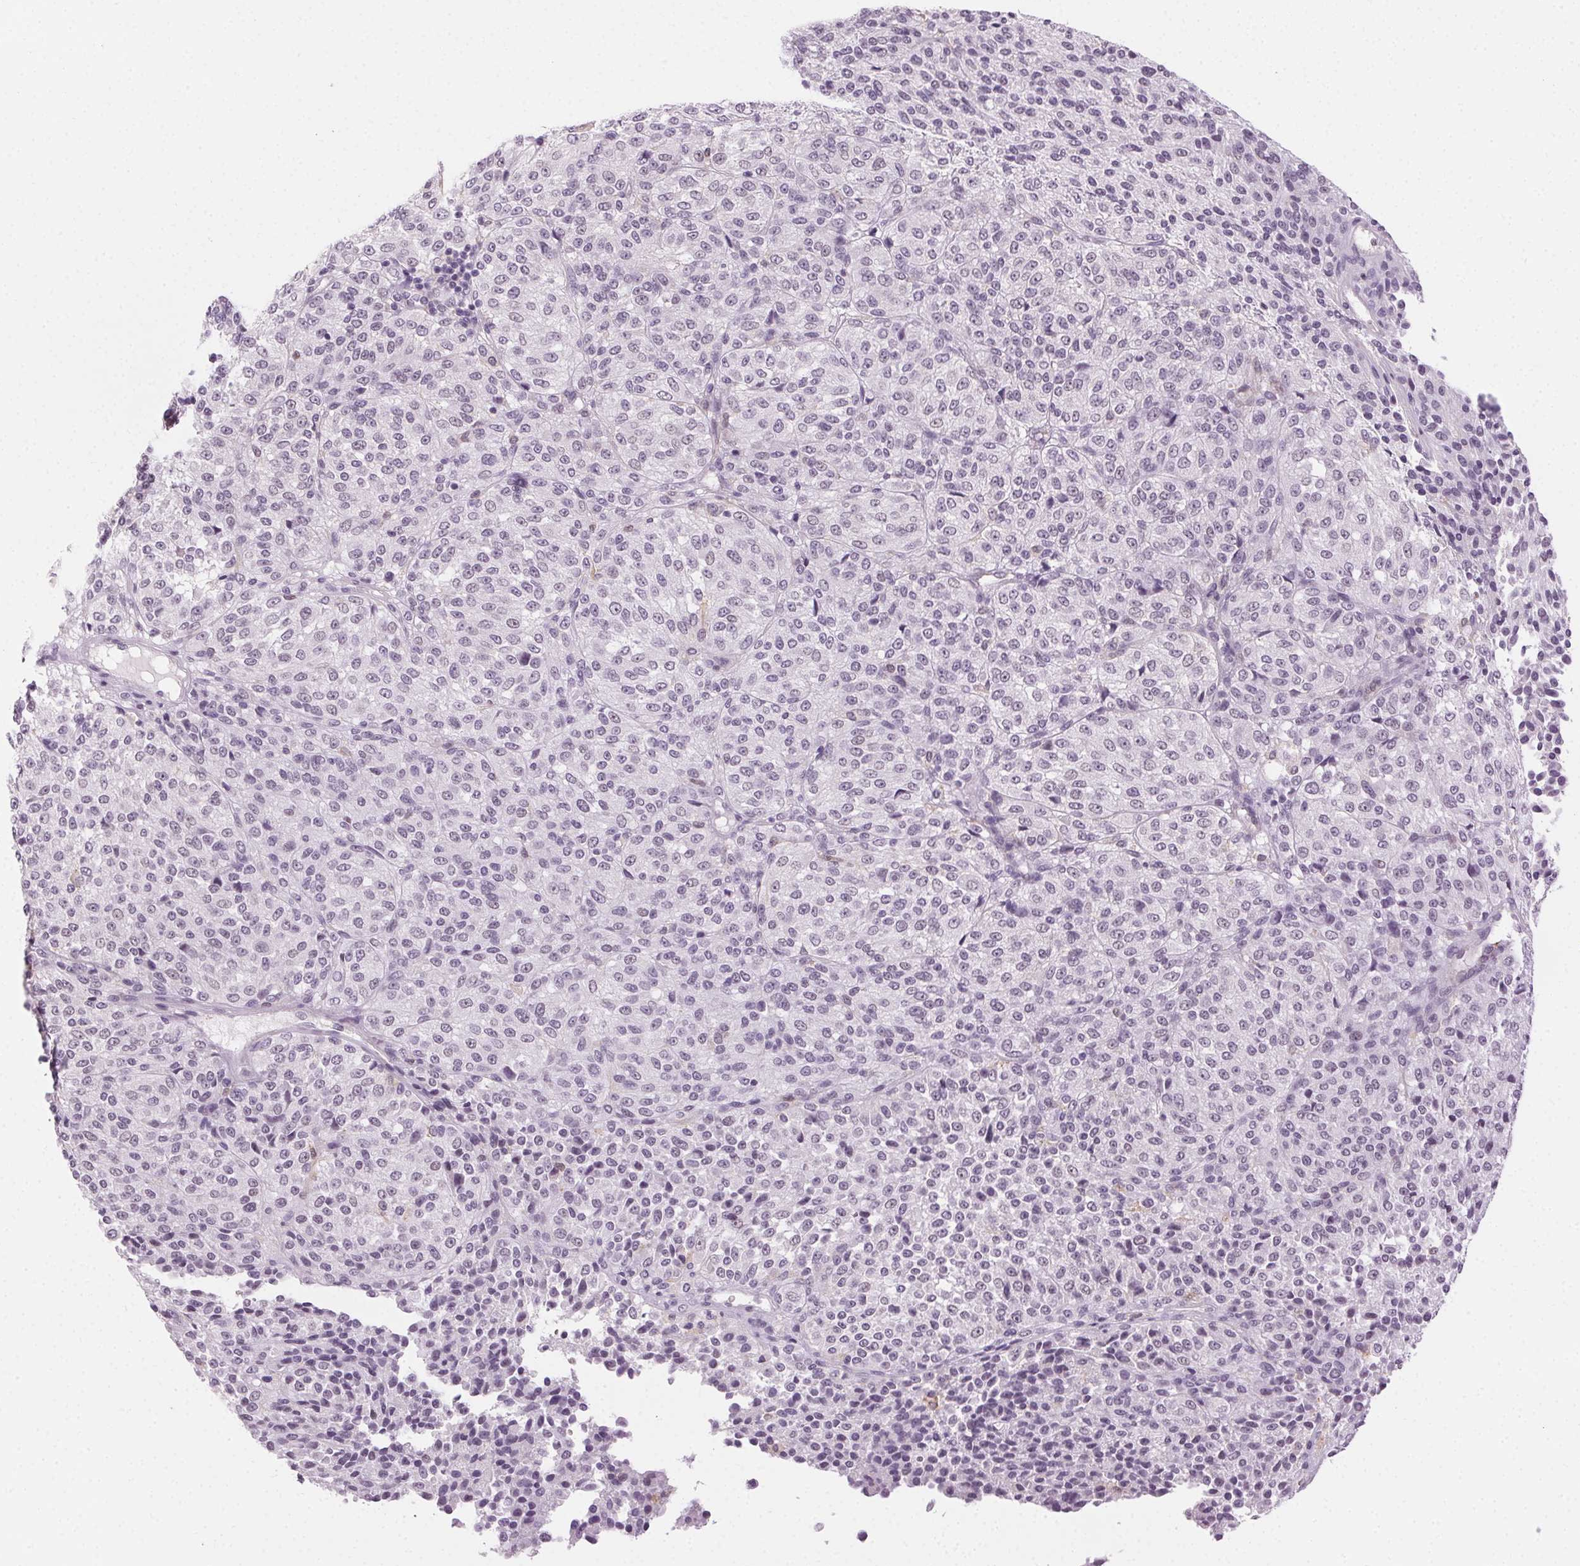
{"staining": {"intensity": "negative", "quantity": "none", "location": "none"}, "tissue": "melanoma", "cell_type": "Tumor cells", "image_type": "cancer", "snomed": [{"axis": "morphology", "description": "Malignant melanoma, Metastatic site"}, {"axis": "topography", "description": "Brain"}], "caption": "This is an immunohistochemistry (IHC) micrograph of human malignant melanoma (metastatic site). There is no positivity in tumor cells.", "gene": "AIF1L", "patient": {"sex": "female", "age": 56}}